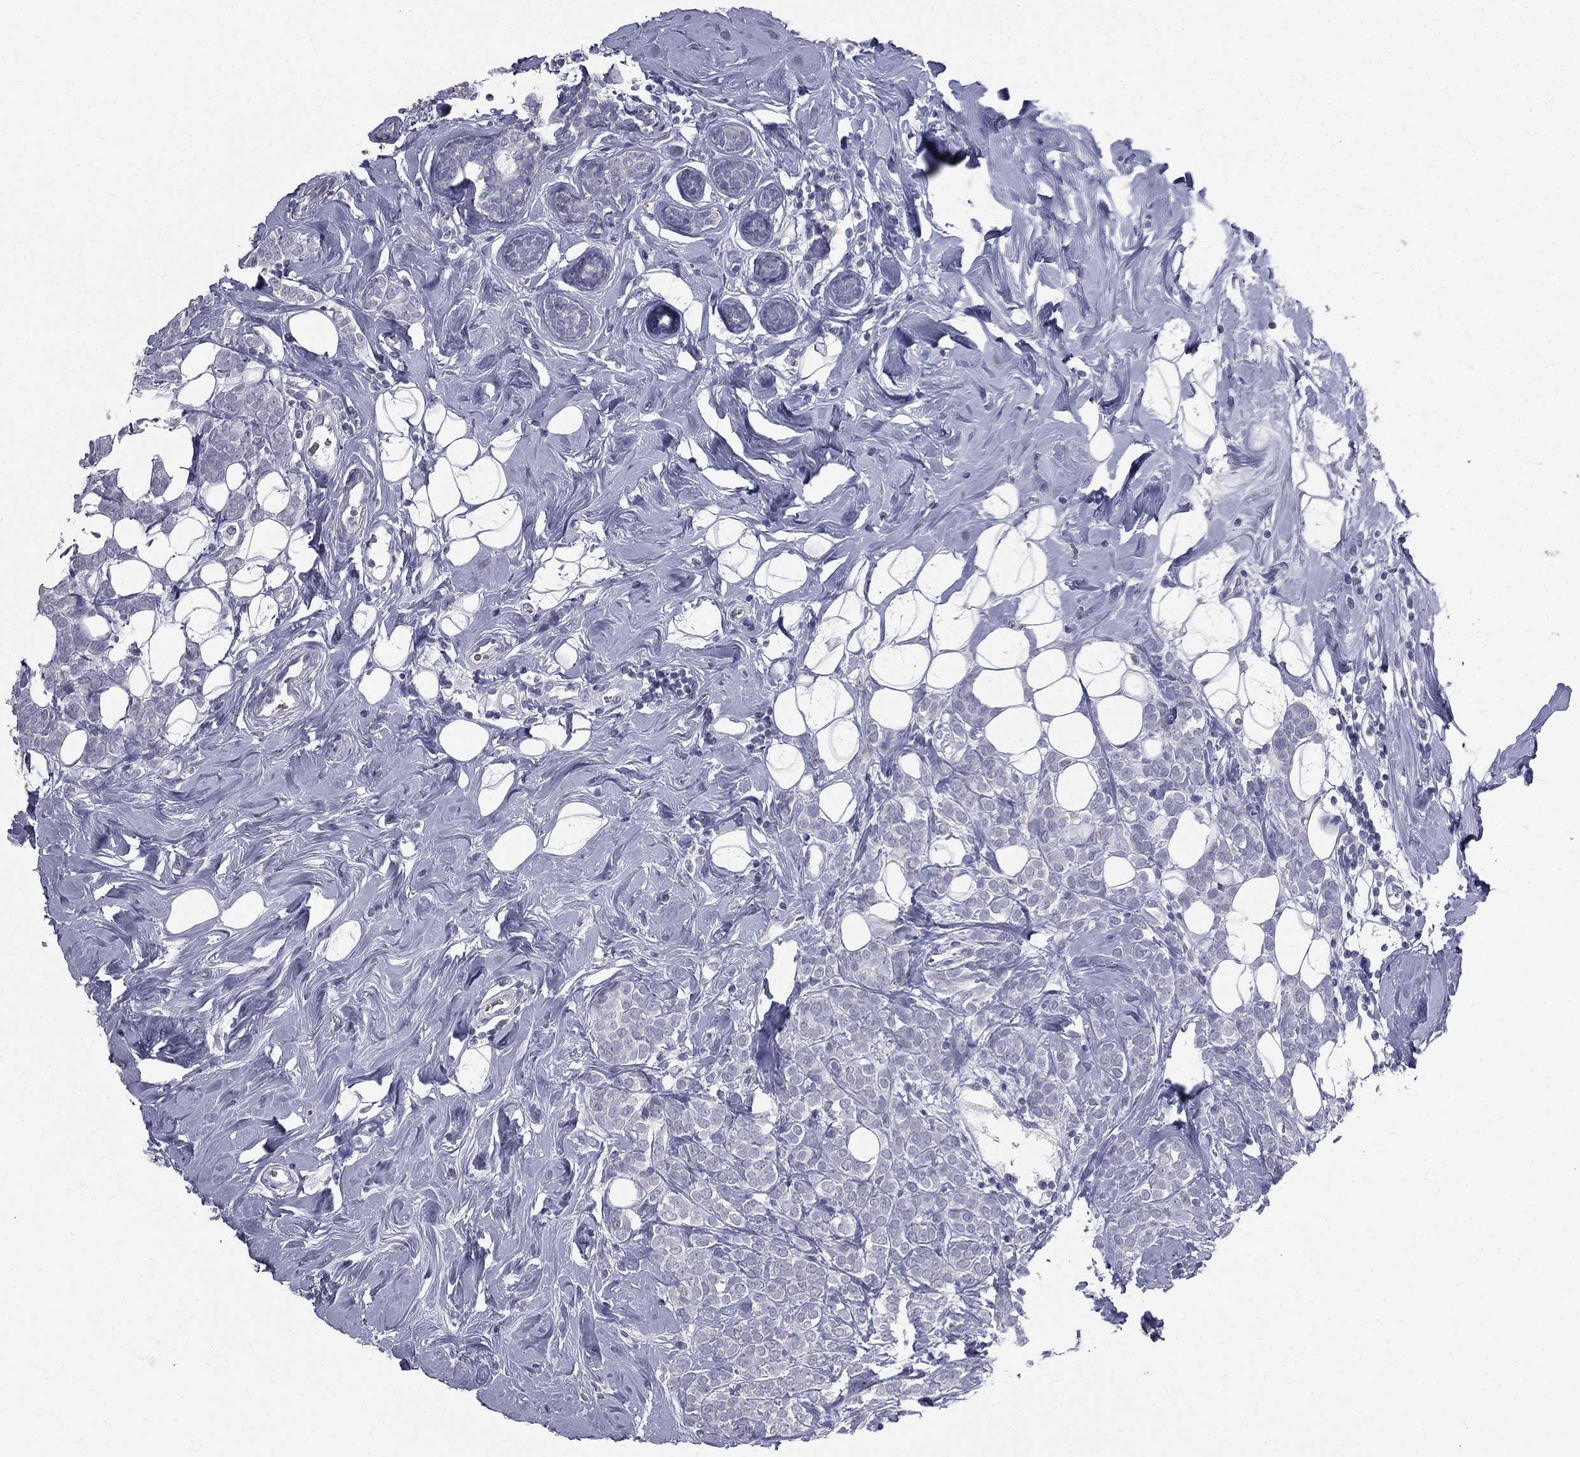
{"staining": {"intensity": "negative", "quantity": "none", "location": "none"}, "tissue": "breast cancer", "cell_type": "Tumor cells", "image_type": "cancer", "snomed": [{"axis": "morphology", "description": "Lobular carcinoma"}, {"axis": "topography", "description": "Breast"}], "caption": "A histopathology image of breast cancer stained for a protein exhibits no brown staining in tumor cells.", "gene": "ESX1", "patient": {"sex": "female", "age": 49}}